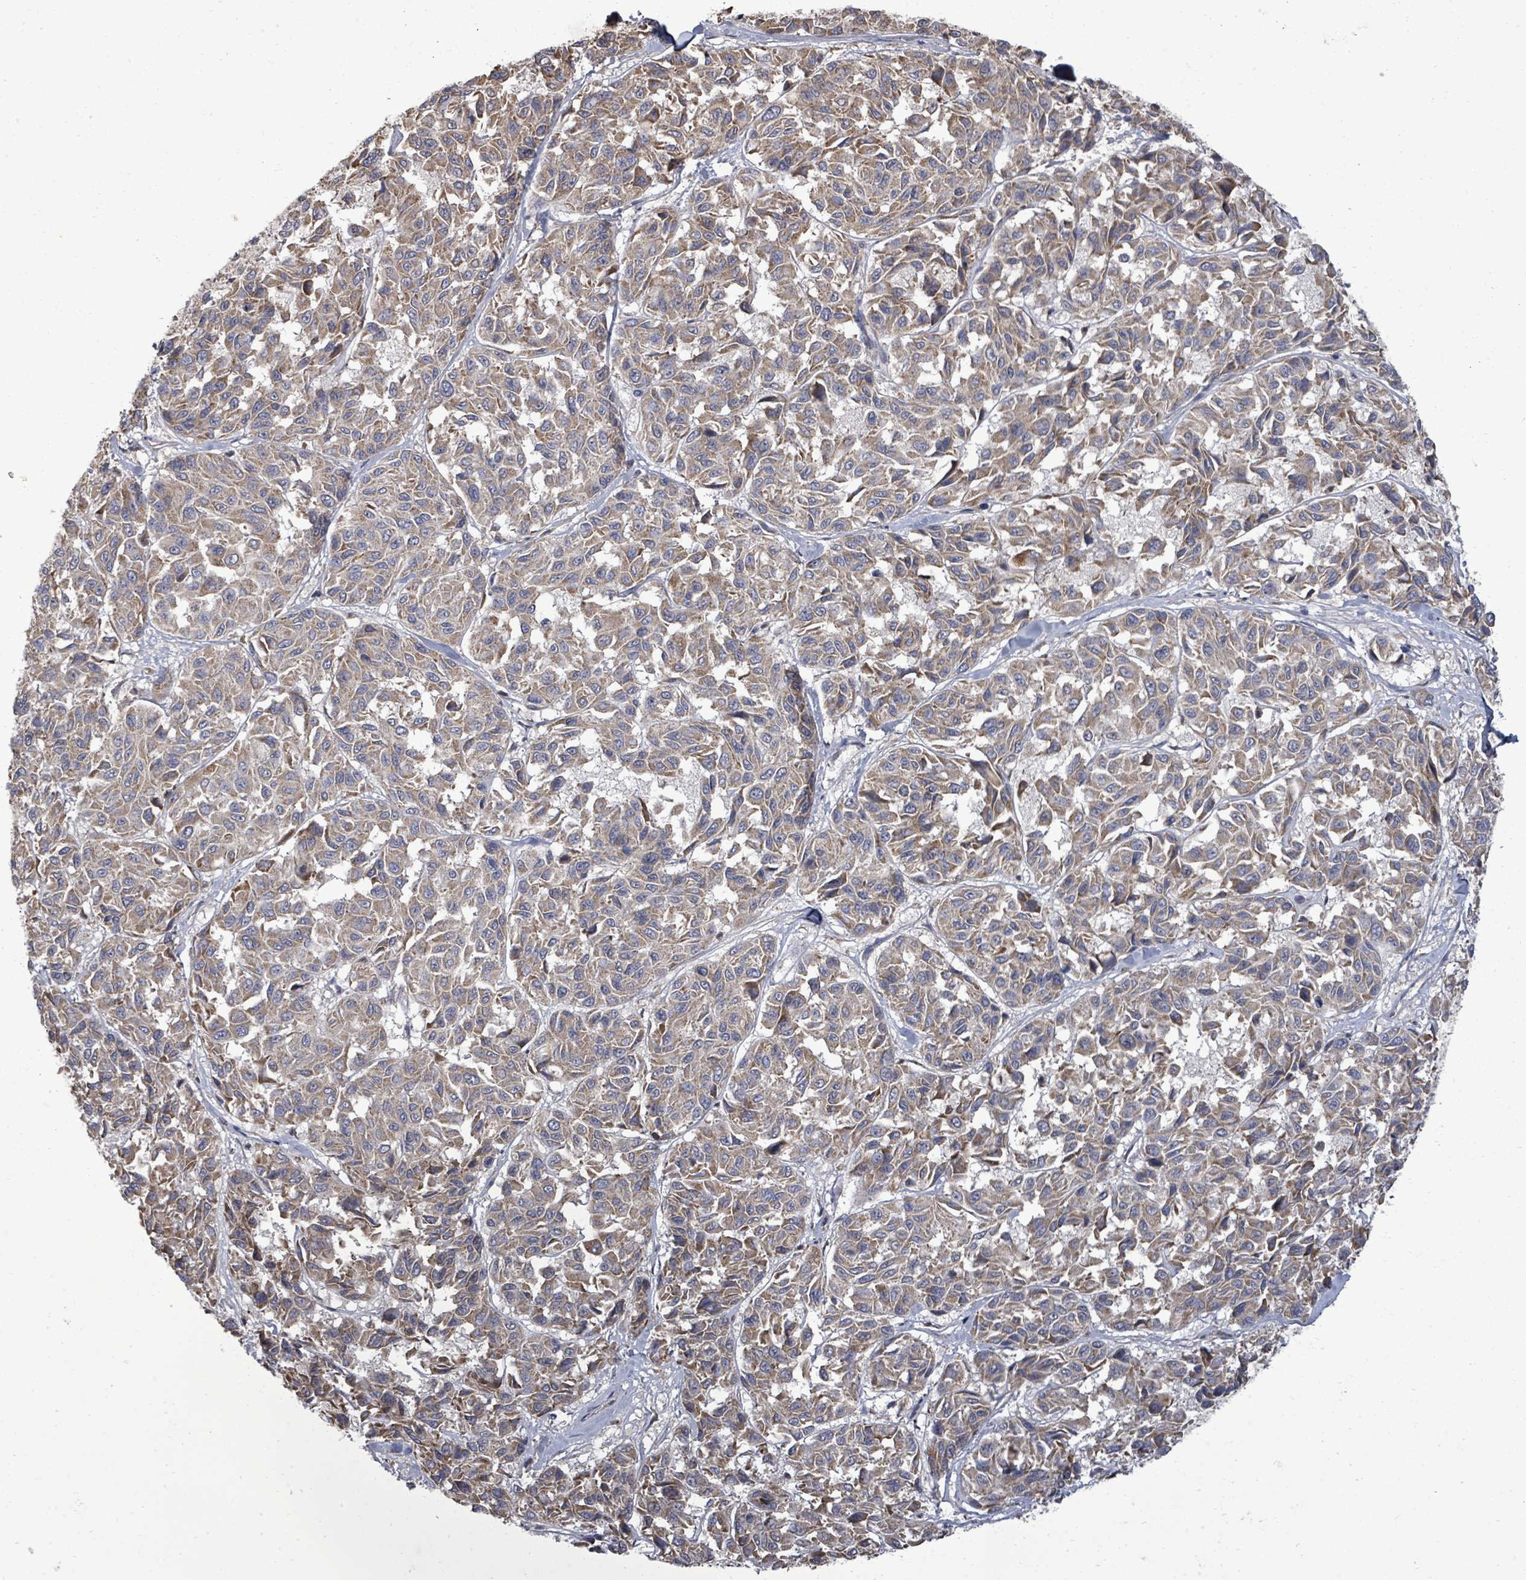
{"staining": {"intensity": "moderate", "quantity": "25%-75%", "location": "cytoplasmic/membranous"}, "tissue": "melanoma", "cell_type": "Tumor cells", "image_type": "cancer", "snomed": [{"axis": "morphology", "description": "Malignant melanoma, NOS"}, {"axis": "topography", "description": "Skin"}], "caption": "Immunohistochemical staining of melanoma reveals medium levels of moderate cytoplasmic/membranous expression in approximately 25%-75% of tumor cells.", "gene": "POMGNT2", "patient": {"sex": "female", "age": 66}}